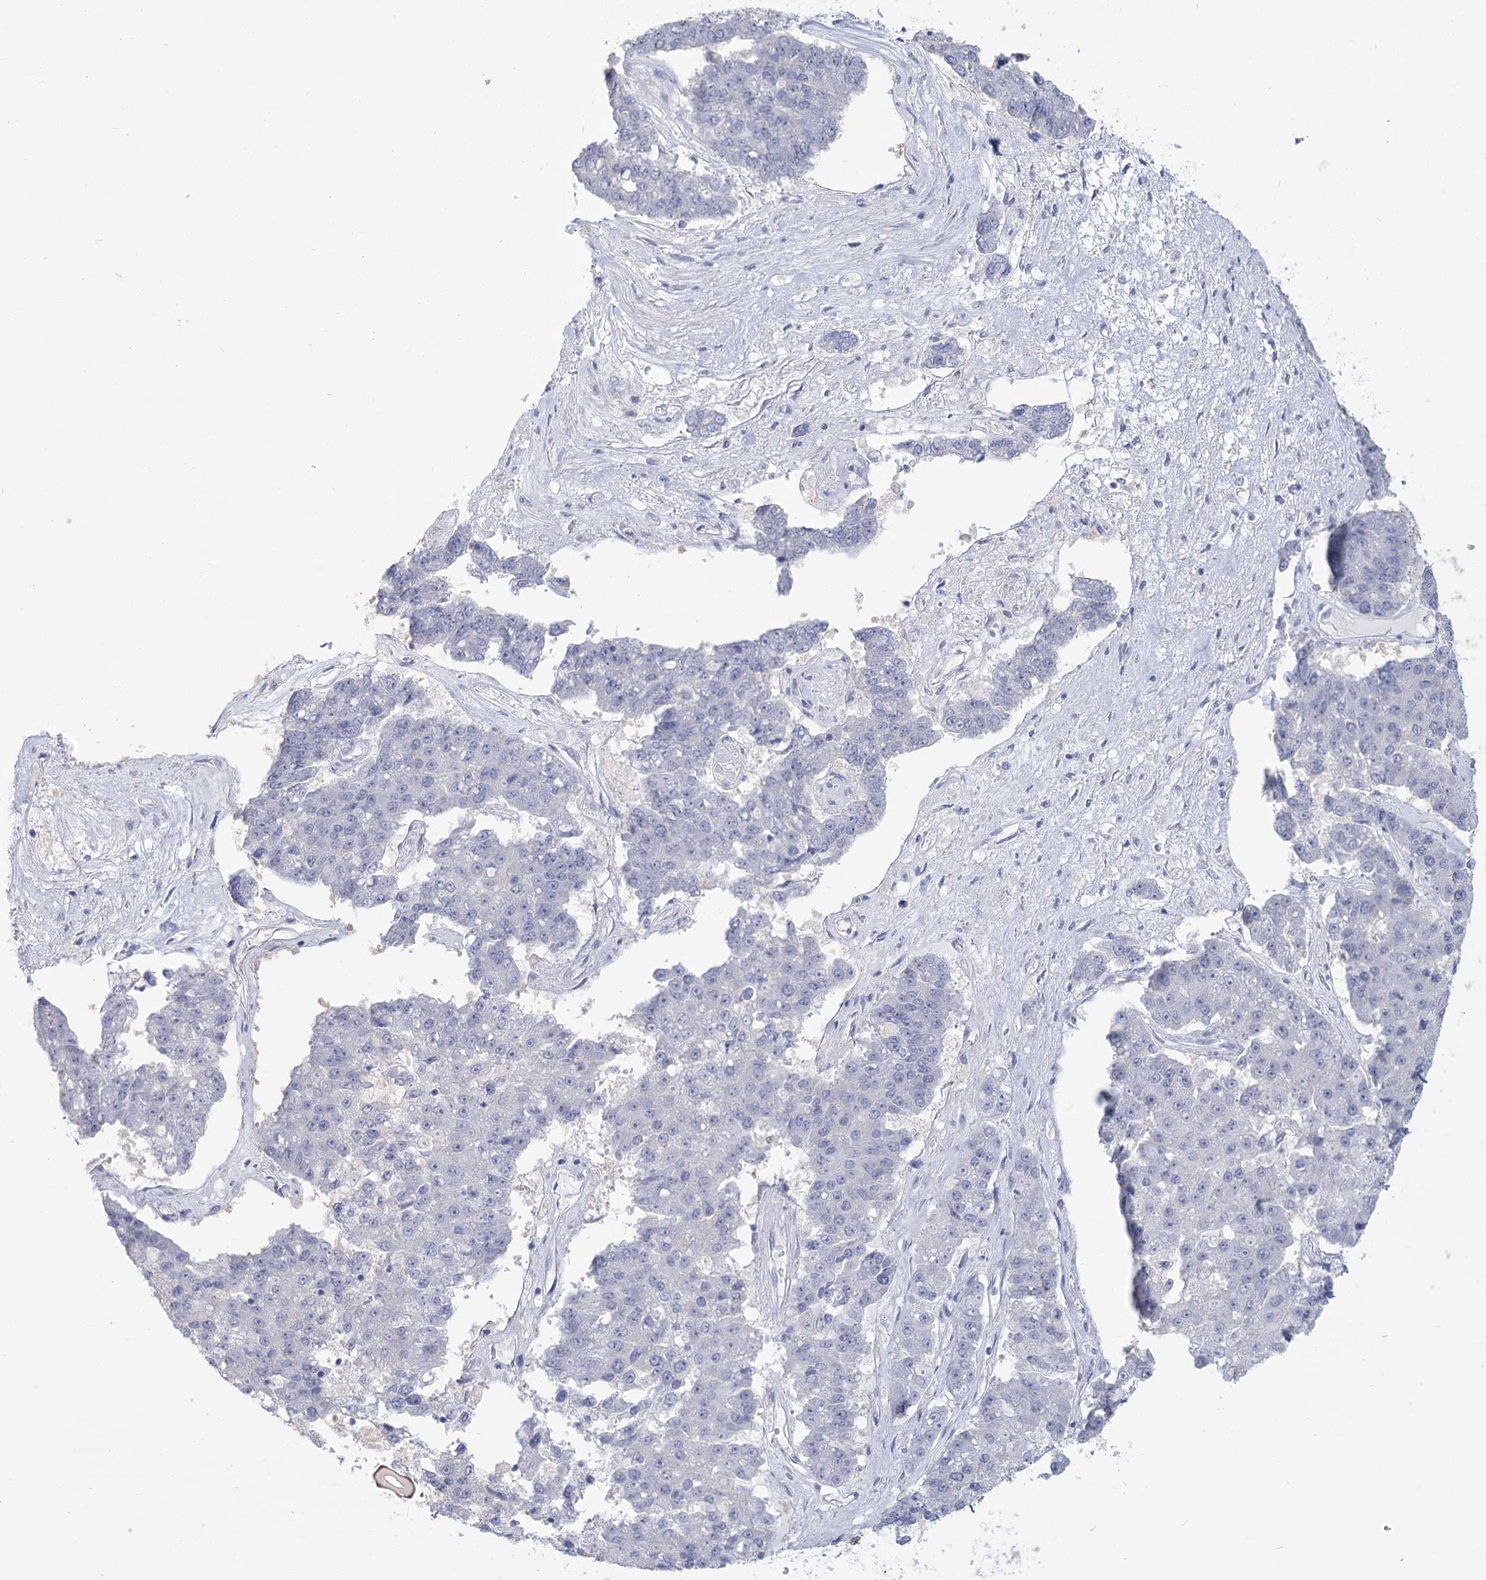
{"staining": {"intensity": "negative", "quantity": "none", "location": "none"}, "tissue": "pancreatic cancer", "cell_type": "Tumor cells", "image_type": "cancer", "snomed": [{"axis": "morphology", "description": "Adenocarcinoma, NOS"}, {"axis": "topography", "description": "Pancreas"}], "caption": "An immunohistochemistry (IHC) micrograph of pancreatic cancer (adenocarcinoma) is shown. There is no staining in tumor cells of pancreatic cancer (adenocarcinoma). The staining is performed using DAB (3,3'-diaminobenzidine) brown chromogen with nuclei counter-stained in using hematoxylin.", "gene": "CNTLN", "patient": {"sex": "male", "age": 50}}